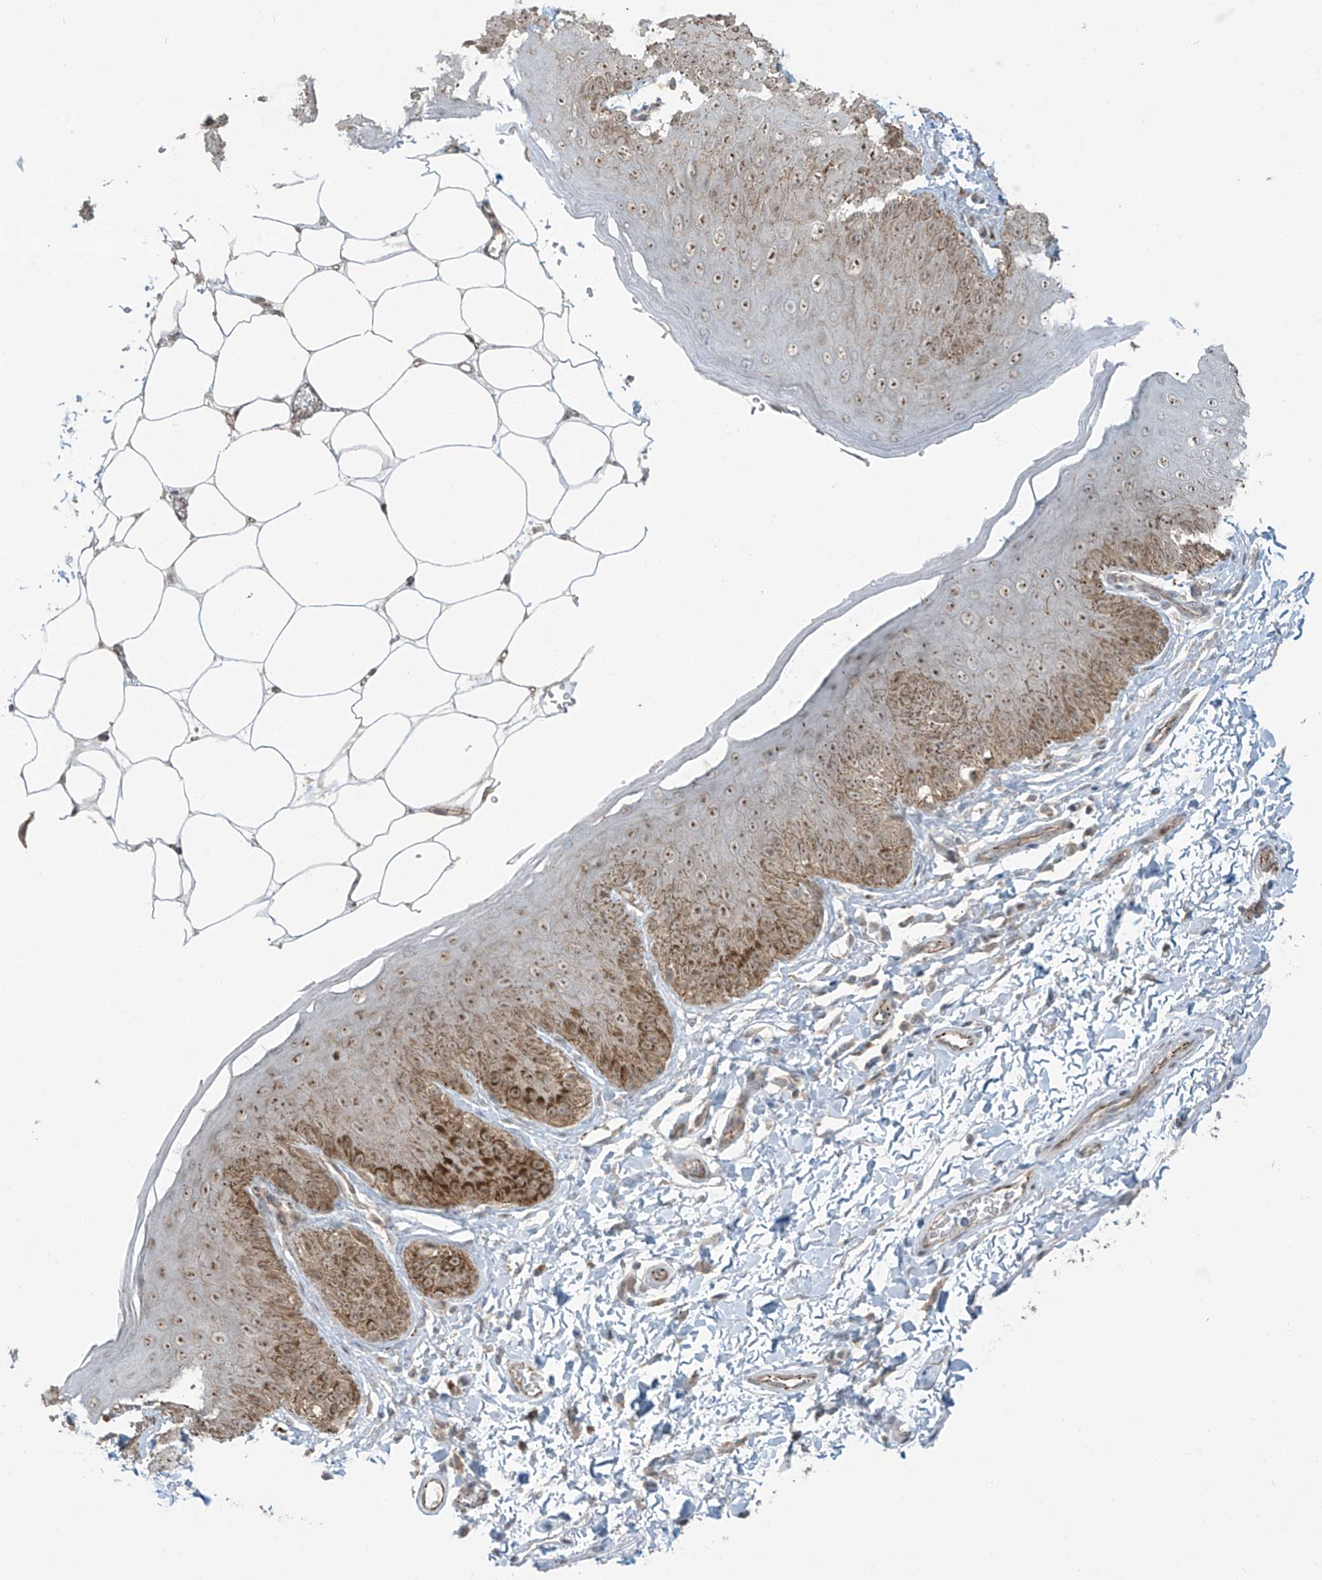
{"staining": {"intensity": "moderate", "quantity": ">75%", "location": "cytoplasmic/membranous,nuclear"}, "tissue": "skin", "cell_type": "Epidermal cells", "image_type": "normal", "snomed": [{"axis": "morphology", "description": "Normal tissue, NOS"}, {"axis": "topography", "description": "Anal"}], "caption": "Moderate cytoplasmic/membranous,nuclear staining is seen in about >75% of epidermal cells in normal skin.", "gene": "ZNF16", "patient": {"sex": "male", "age": 44}}